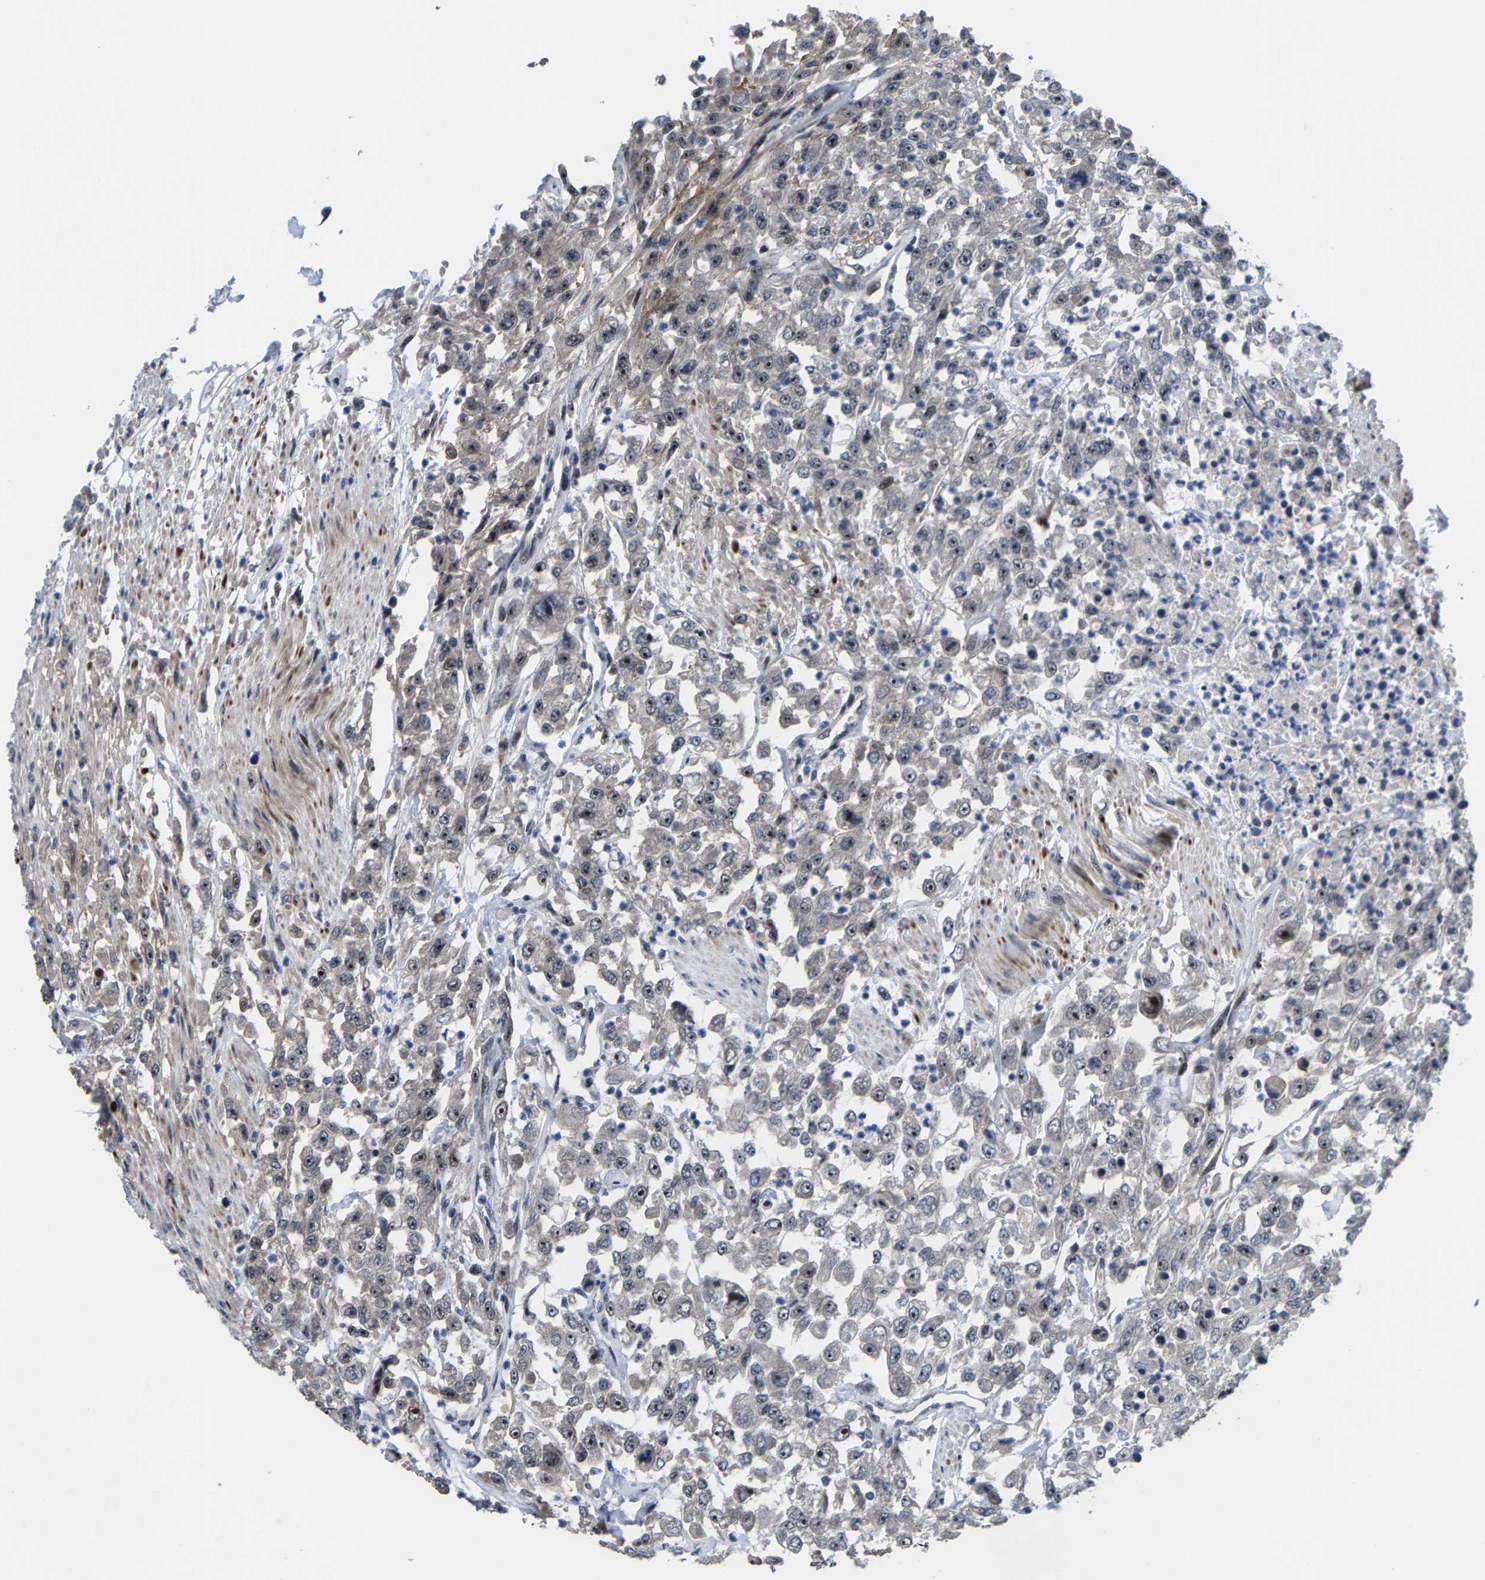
{"staining": {"intensity": "weak", "quantity": "<25%", "location": "nuclear"}, "tissue": "urothelial cancer", "cell_type": "Tumor cells", "image_type": "cancer", "snomed": [{"axis": "morphology", "description": "Urothelial carcinoma, High grade"}, {"axis": "topography", "description": "Urinary bladder"}], "caption": "An immunohistochemistry (IHC) image of urothelial cancer is shown. There is no staining in tumor cells of urothelial cancer. (DAB immunohistochemistry, high magnification).", "gene": "HAUS6", "patient": {"sex": "male", "age": 46}}